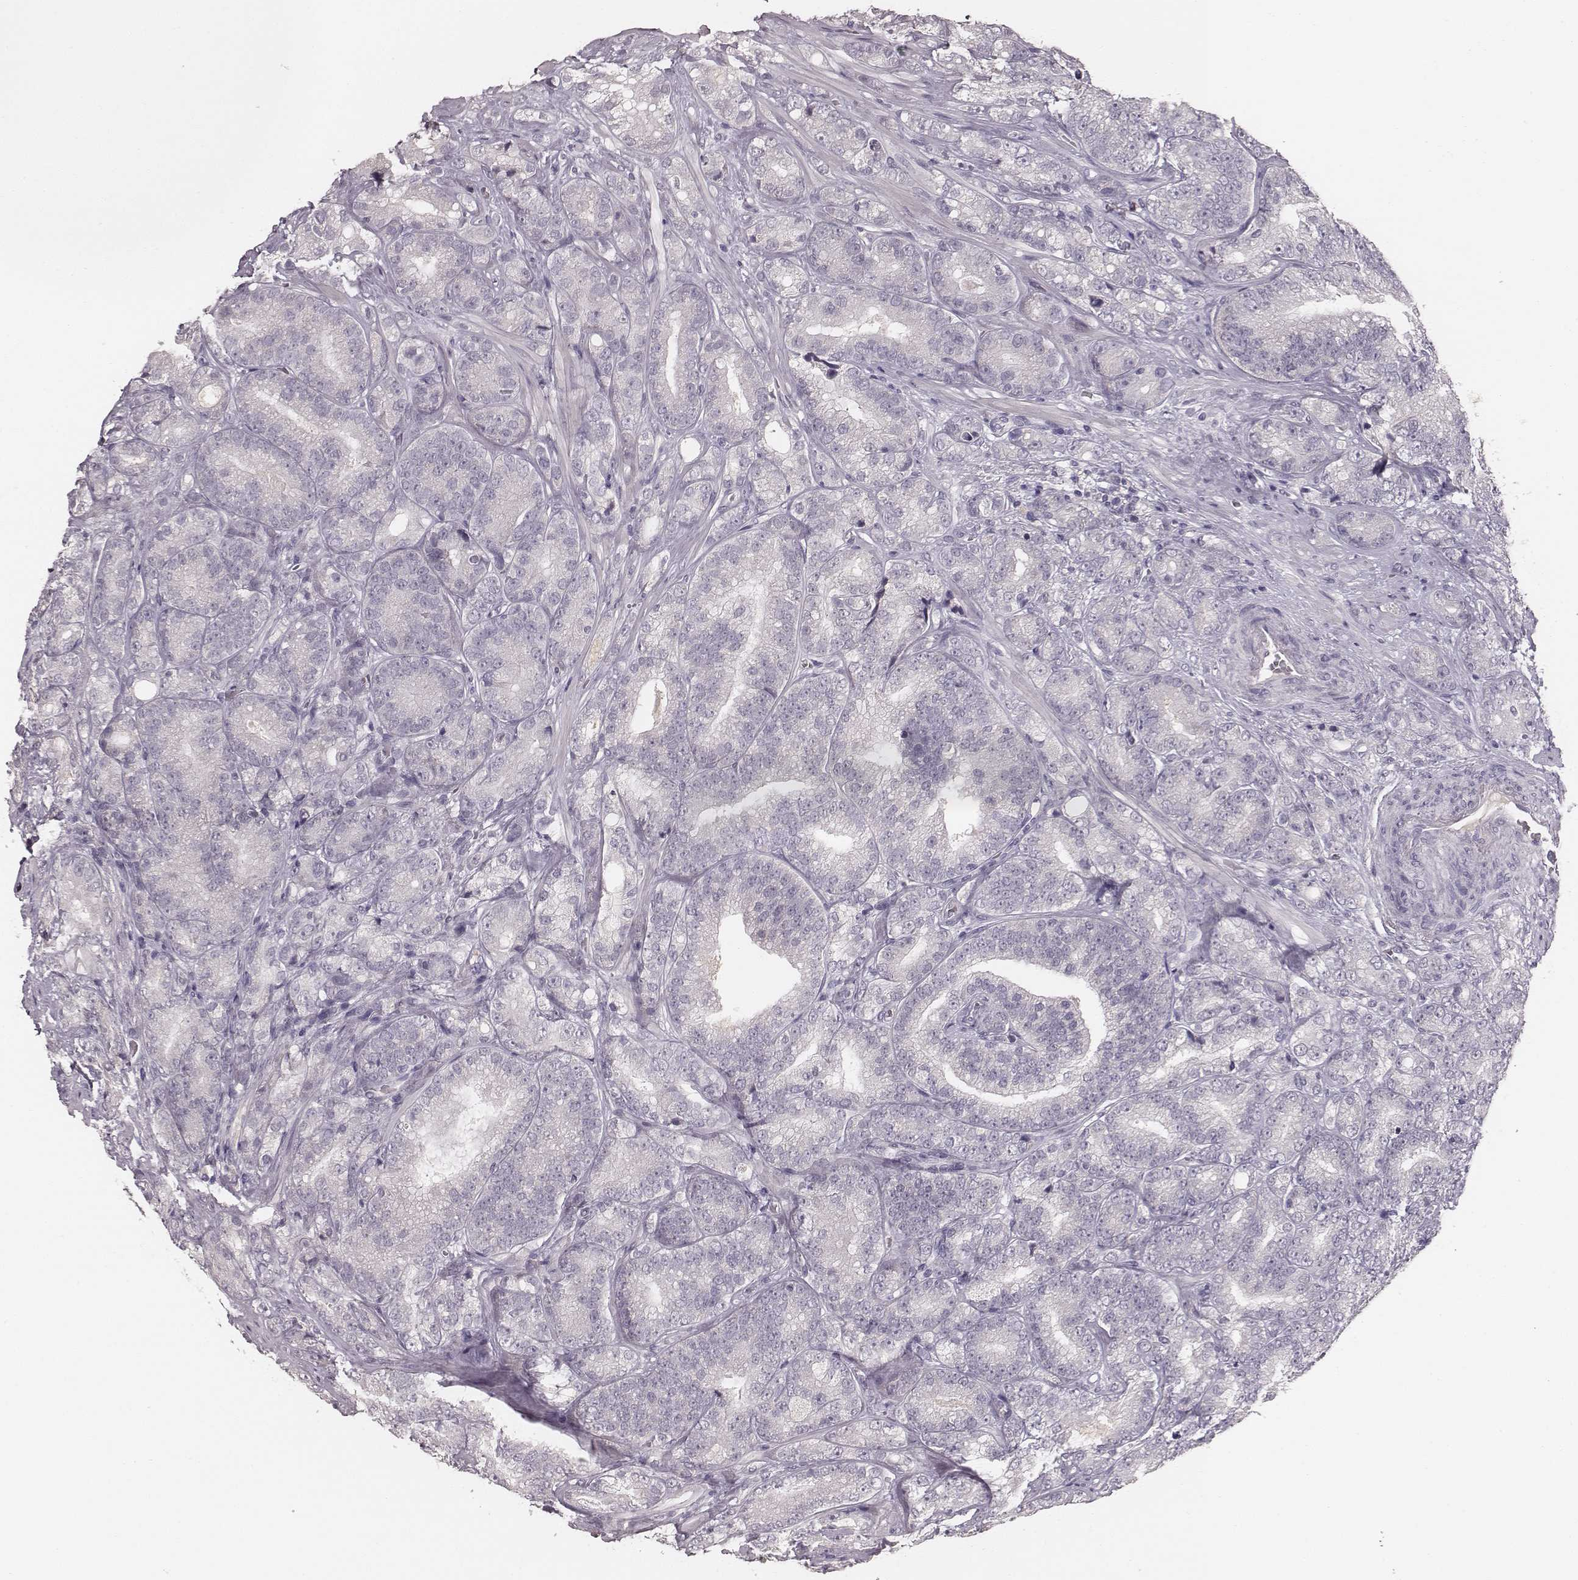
{"staining": {"intensity": "negative", "quantity": "none", "location": "none"}, "tissue": "prostate cancer", "cell_type": "Tumor cells", "image_type": "cancer", "snomed": [{"axis": "morphology", "description": "Adenocarcinoma, NOS"}, {"axis": "topography", "description": "Prostate"}], "caption": "The photomicrograph displays no significant staining in tumor cells of prostate cancer (adenocarcinoma). The staining was performed using DAB (3,3'-diaminobenzidine) to visualize the protein expression in brown, while the nuclei were stained in blue with hematoxylin (Magnification: 20x).", "gene": "LY6K", "patient": {"sex": "male", "age": 63}}